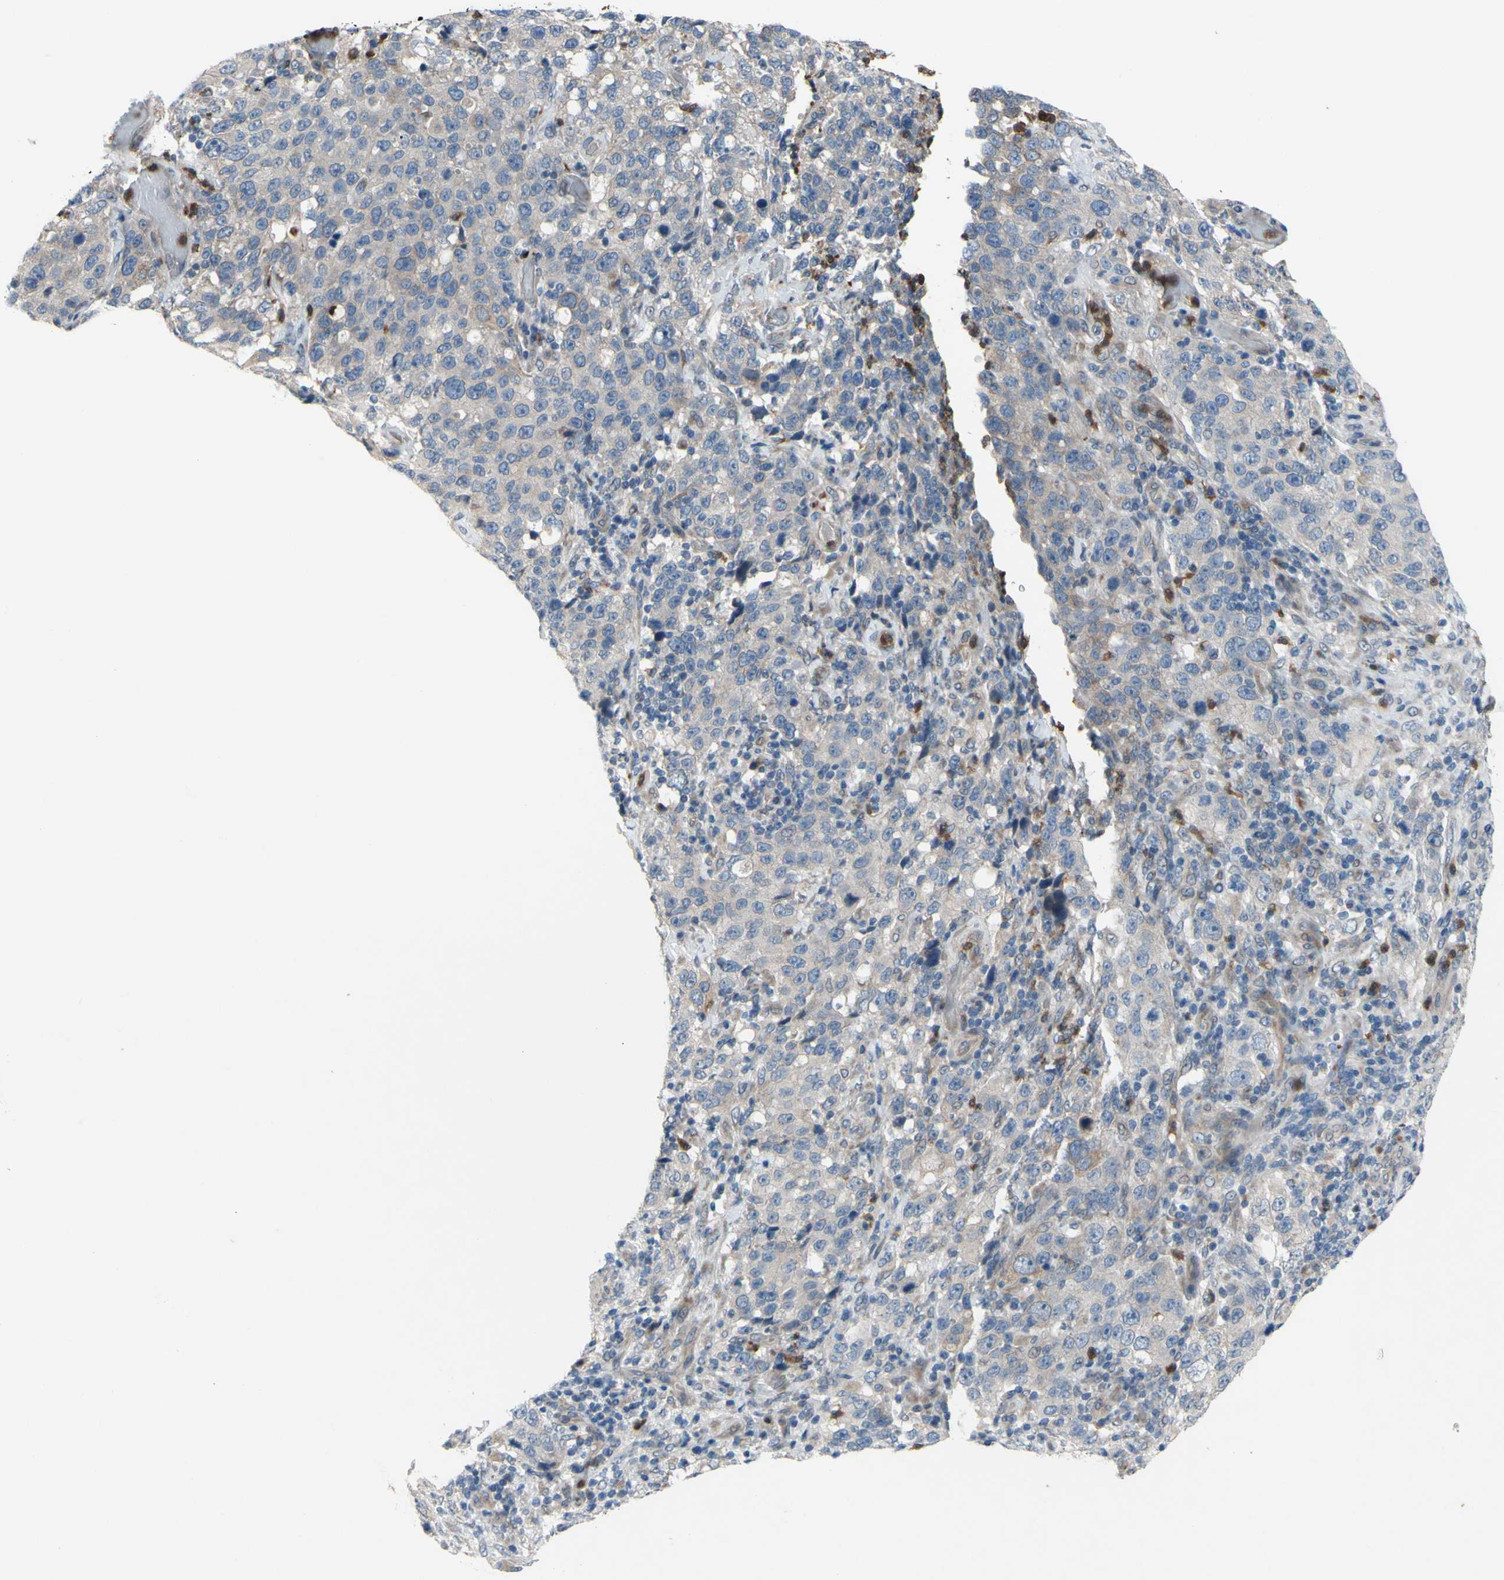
{"staining": {"intensity": "weak", "quantity": ">75%", "location": "cytoplasmic/membranous"}, "tissue": "stomach cancer", "cell_type": "Tumor cells", "image_type": "cancer", "snomed": [{"axis": "morphology", "description": "Normal tissue, NOS"}, {"axis": "morphology", "description": "Adenocarcinoma, NOS"}, {"axis": "topography", "description": "Stomach"}], "caption": "Adenocarcinoma (stomach) stained for a protein reveals weak cytoplasmic/membranous positivity in tumor cells.", "gene": "GRAMD2B", "patient": {"sex": "male", "age": 48}}